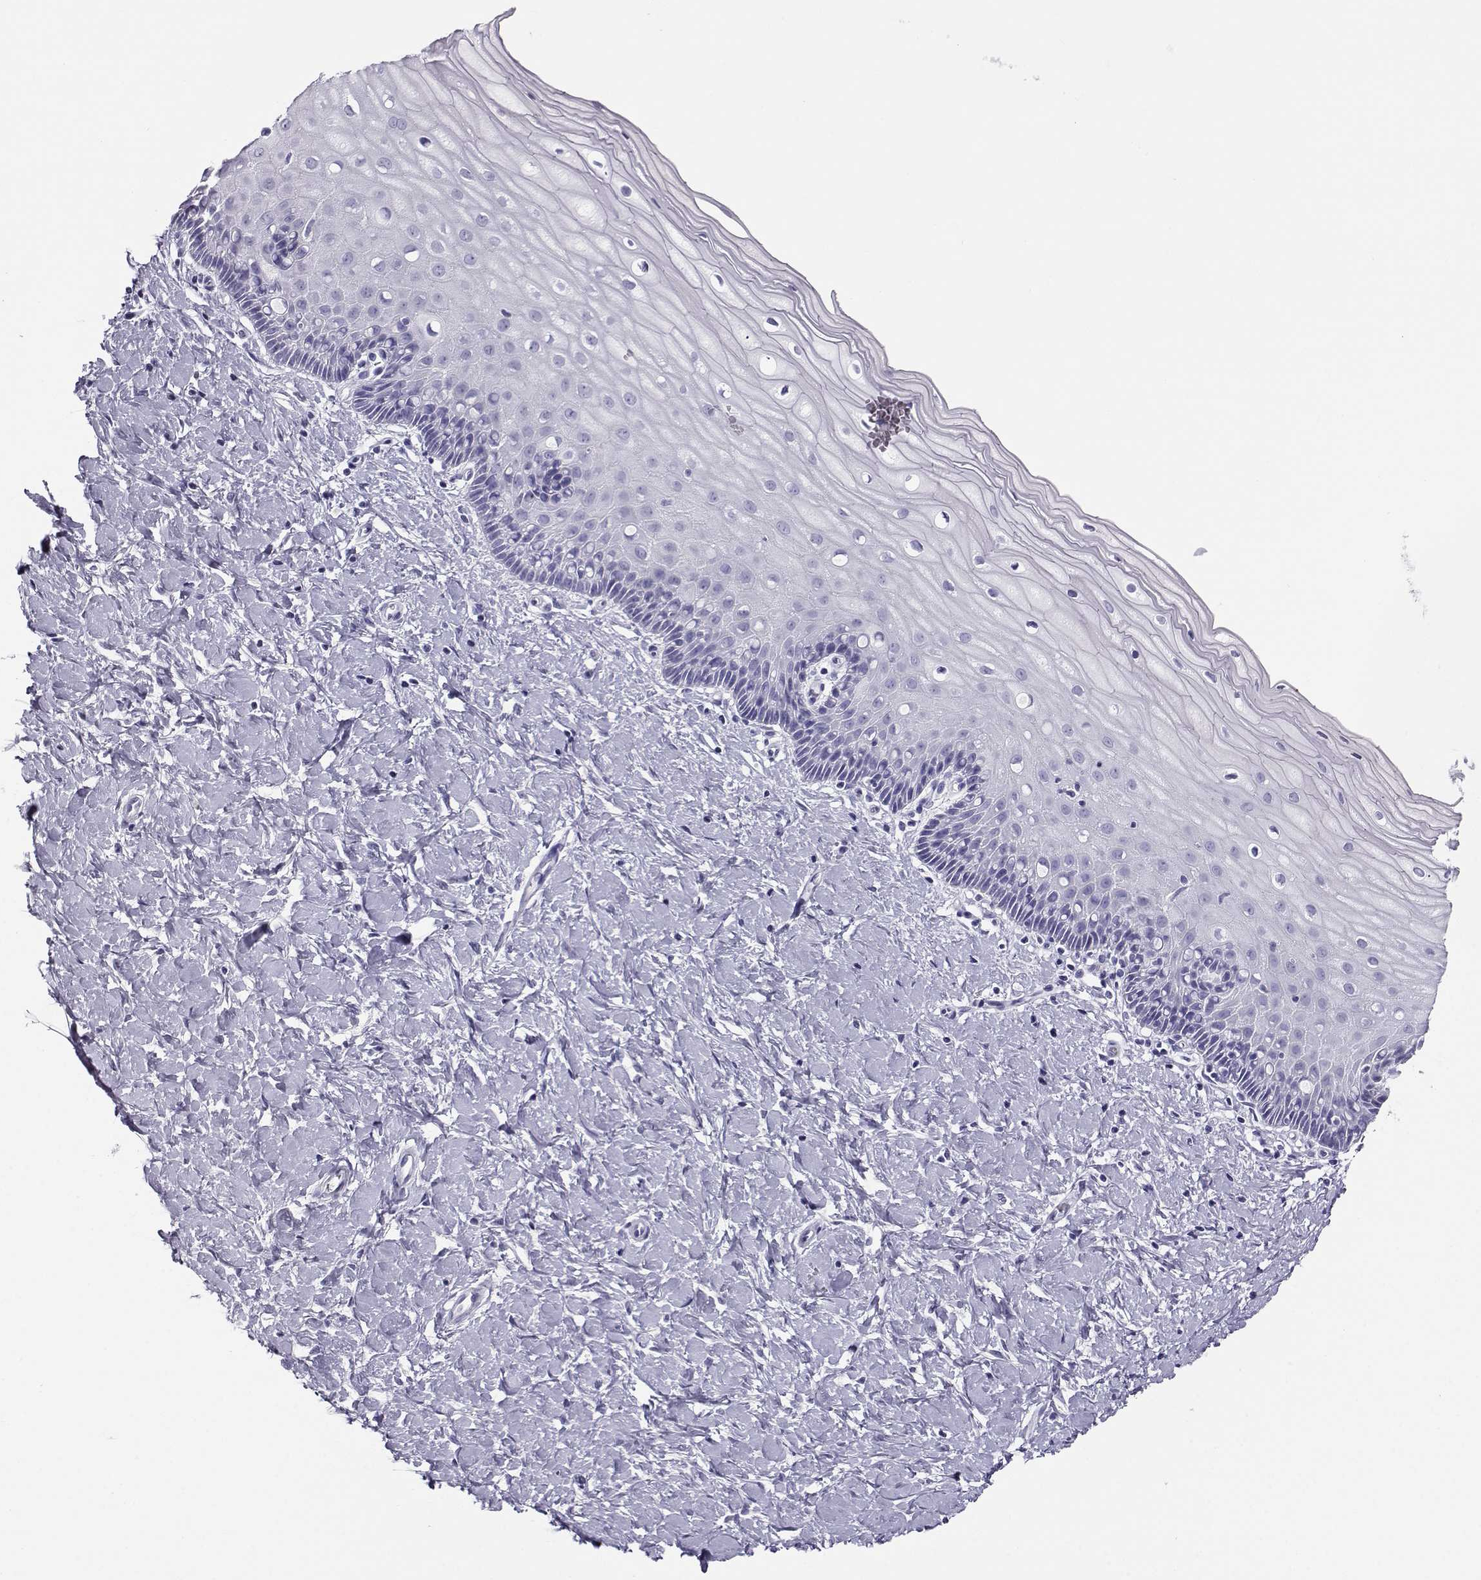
{"staining": {"intensity": "negative", "quantity": "none", "location": "none"}, "tissue": "cervix", "cell_type": "Squamous epithelial cells", "image_type": "normal", "snomed": [{"axis": "morphology", "description": "Normal tissue, NOS"}, {"axis": "topography", "description": "Cervix"}], "caption": "This is an immunohistochemistry histopathology image of unremarkable cervix. There is no positivity in squamous epithelial cells.", "gene": "RHOXF2B", "patient": {"sex": "female", "age": 37}}